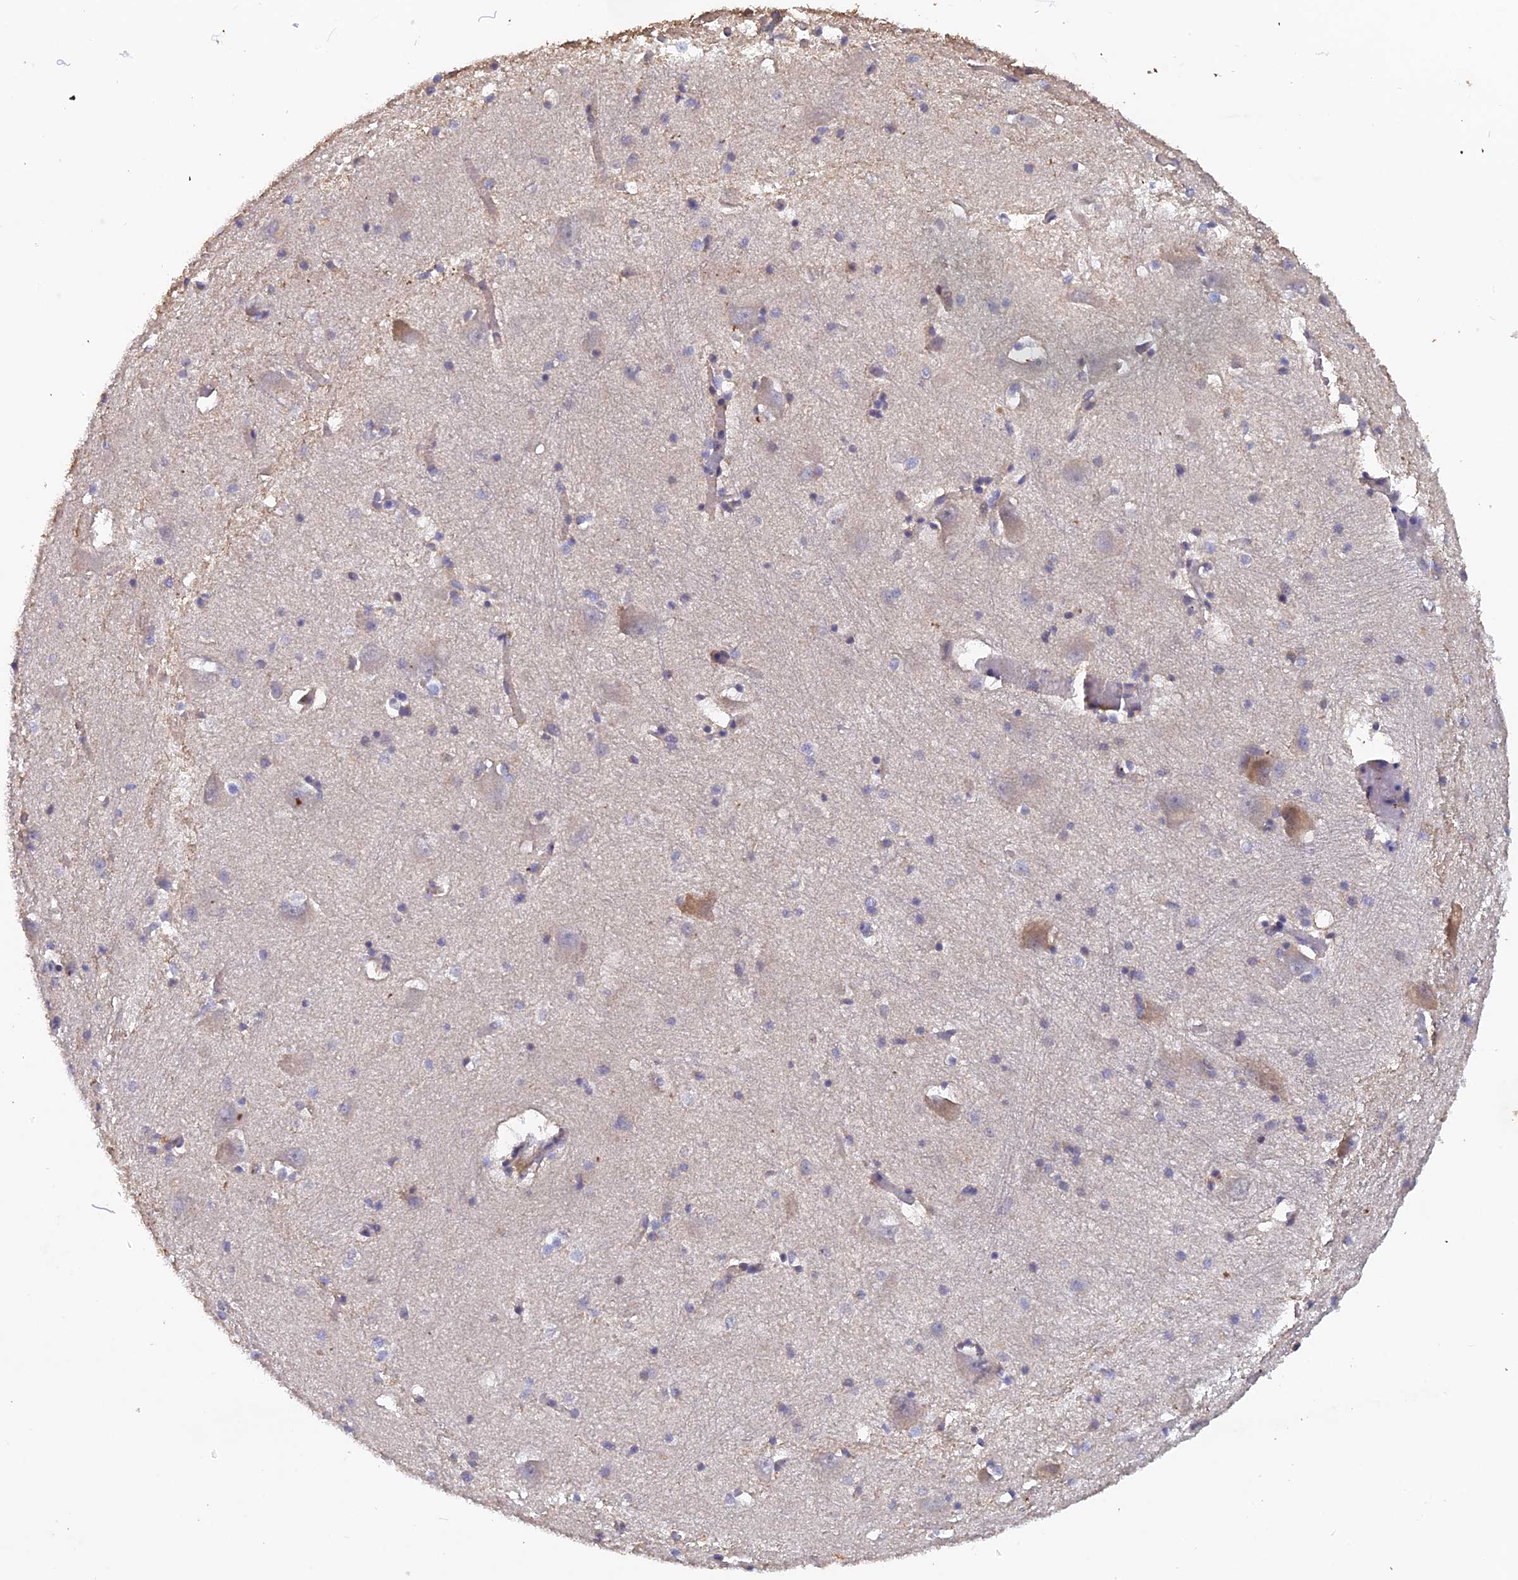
{"staining": {"intensity": "negative", "quantity": "none", "location": "none"}, "tissue": "caudate", "cell_type": "Glial cells", "image_type": "normal", "snomed": [{"axis": "morphology", "description": "Normal tissue, NOS"}, {"axis": "topography", "description": "Lateral ventricle wall"}], "caption": "A high-resolution image shows IHC staining of normal caudate, which exhibits no significant positivity in glial cells.", "gene": "SLC39A13", "patient": {"sex": "male", "age": 37}}